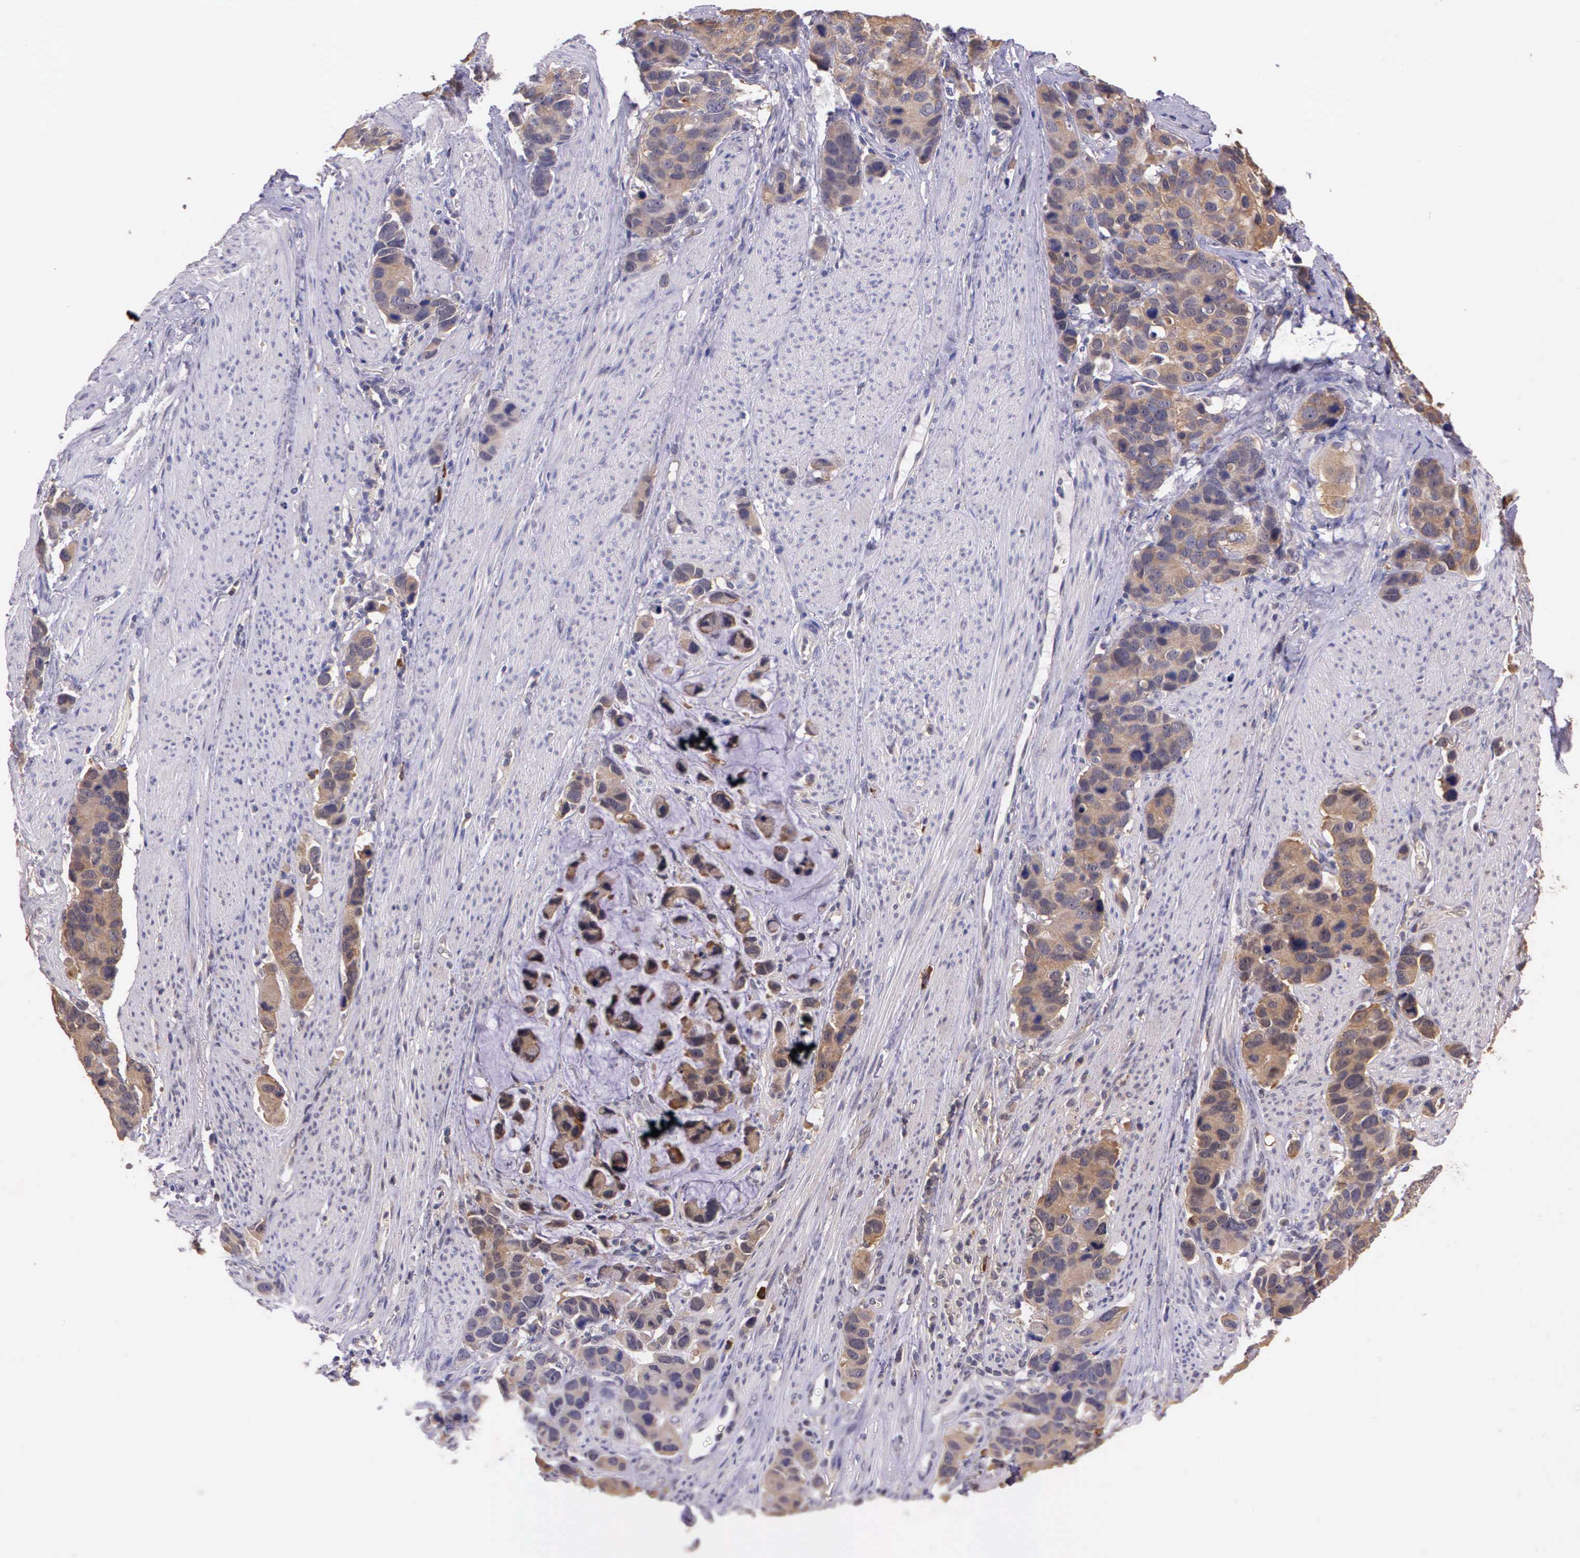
{"staining": {"intensity": "weak", "quantity": ">75%", "location": "cytoplasmic/membranous"}, "tissue": "stomach cancer", "cell_type": "Tumor cells", "image_type": "cancer", "snomed": [{"axis": "morphology", "description": "Adenocarcinoma, NOS"}, {"axis": "topography", "description": "Stomach, upper"}], "caption": "The photomicrograph displays immunohistochemical staining of adenocarcinoma (stomach). There is weak cytoplasmic/membranous expression is present in approximately >75% of tumor cells. (brown staining indicates protein expression, while blue staining denotes nuclei).", "gene": "IGBP1", "patient": {"sex": "male", "age": 71}}